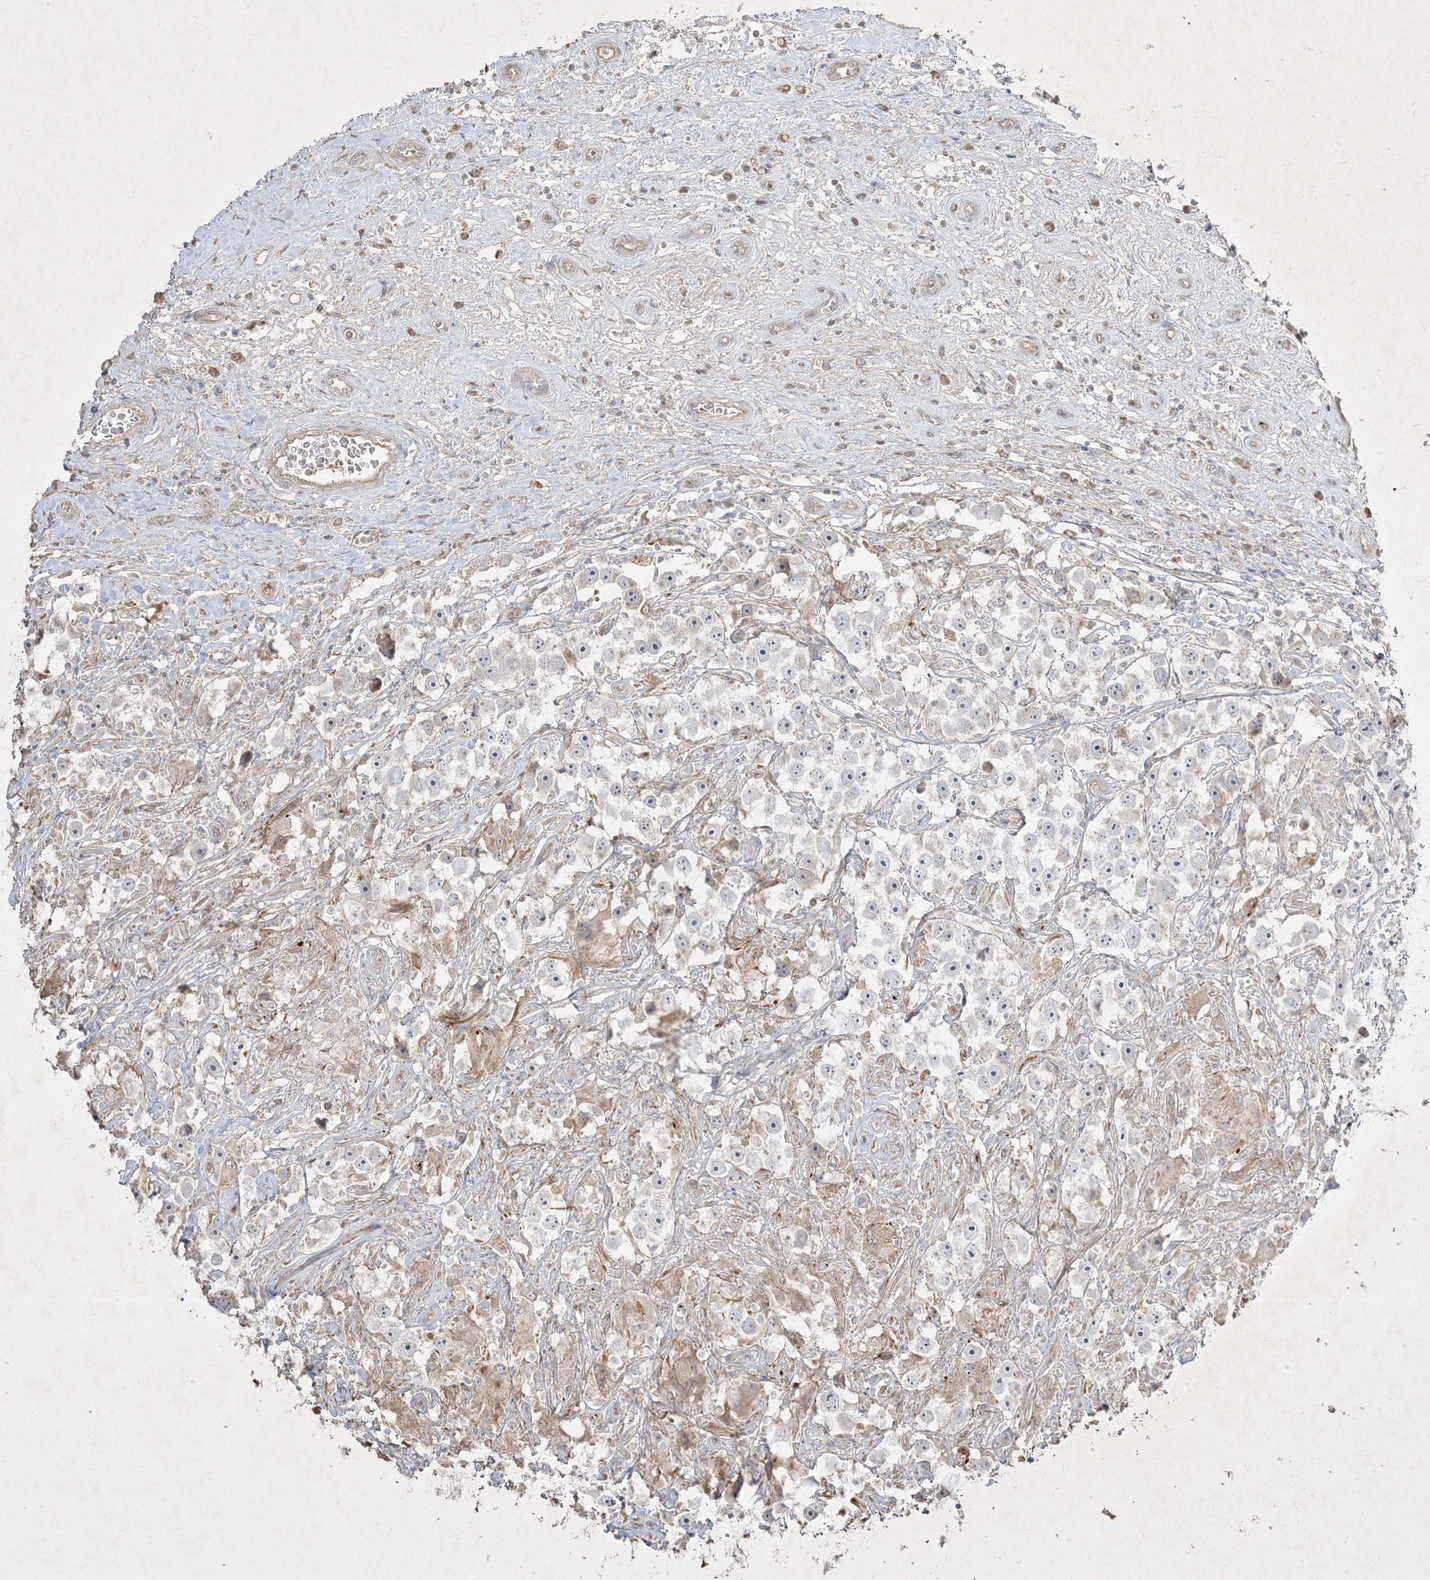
{"staining": {"intensity": "negative", "quantity": "none", "location": "none"}, "tissue": "testis cancer", "cell_type": "Tumor cells", "image_type": "cancer", "snomed": [{"axis": "morphology", "description": "Seminoma, NOS"}, {"axis": "topography", "description": "Testis"}], "caption": "High magnification brightfield microscopy of testis cancer stained with DAB (3,3'-diaminobenzidine) (brown) and counterstained with hematoxylin (blue): tumor cells show no significant staining.", "gene": "RGL4", "patient": {"sex": "male", "age": 49}}